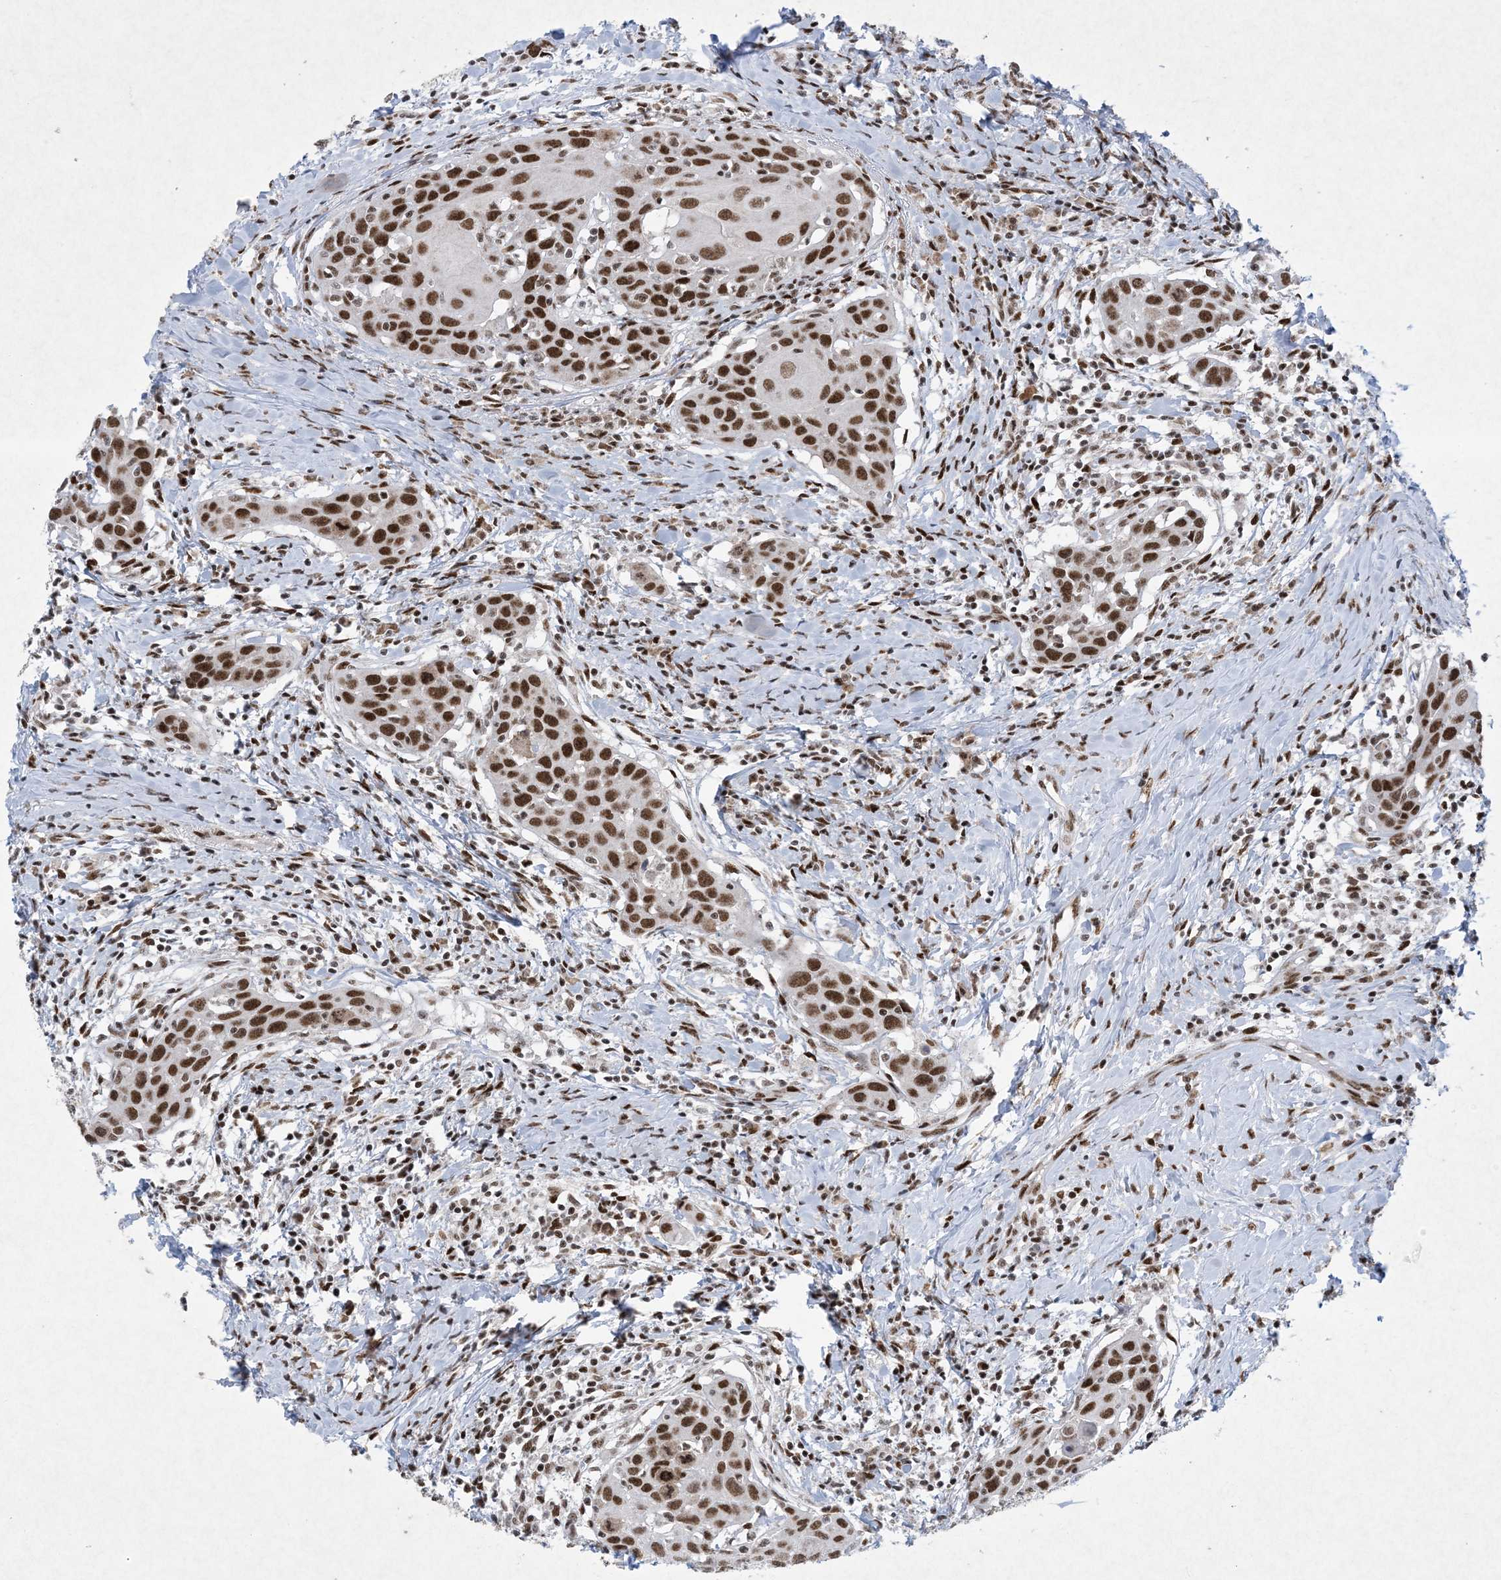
{"staining": {"intensity": "strong", "quantity": ">75%", "location": "nuclear"}, "tissue": "head and neck cancer", "cell_type": "Tumor cells", "image_type": "cancer", "snomed": [{"axis": "morphology", "description": "Squamous cell carcinoma, NOS"}, {"axis": "topography", "description": "Oral tissue"}, {"axis": "topography", "description": "Head-Neck"}], "caption": "Immunohistochemistry (IHC) photomicrograph of neoplastic tissue: human head and neck squamous cell carcinoma stained using IHC shows high levels of strong protein expression localized specifically in the nuclear of tumor cells, appearing as a nuclear brown color.", "gene": "PKNOX2", "patient": {"sex": "female", "age": 50}}